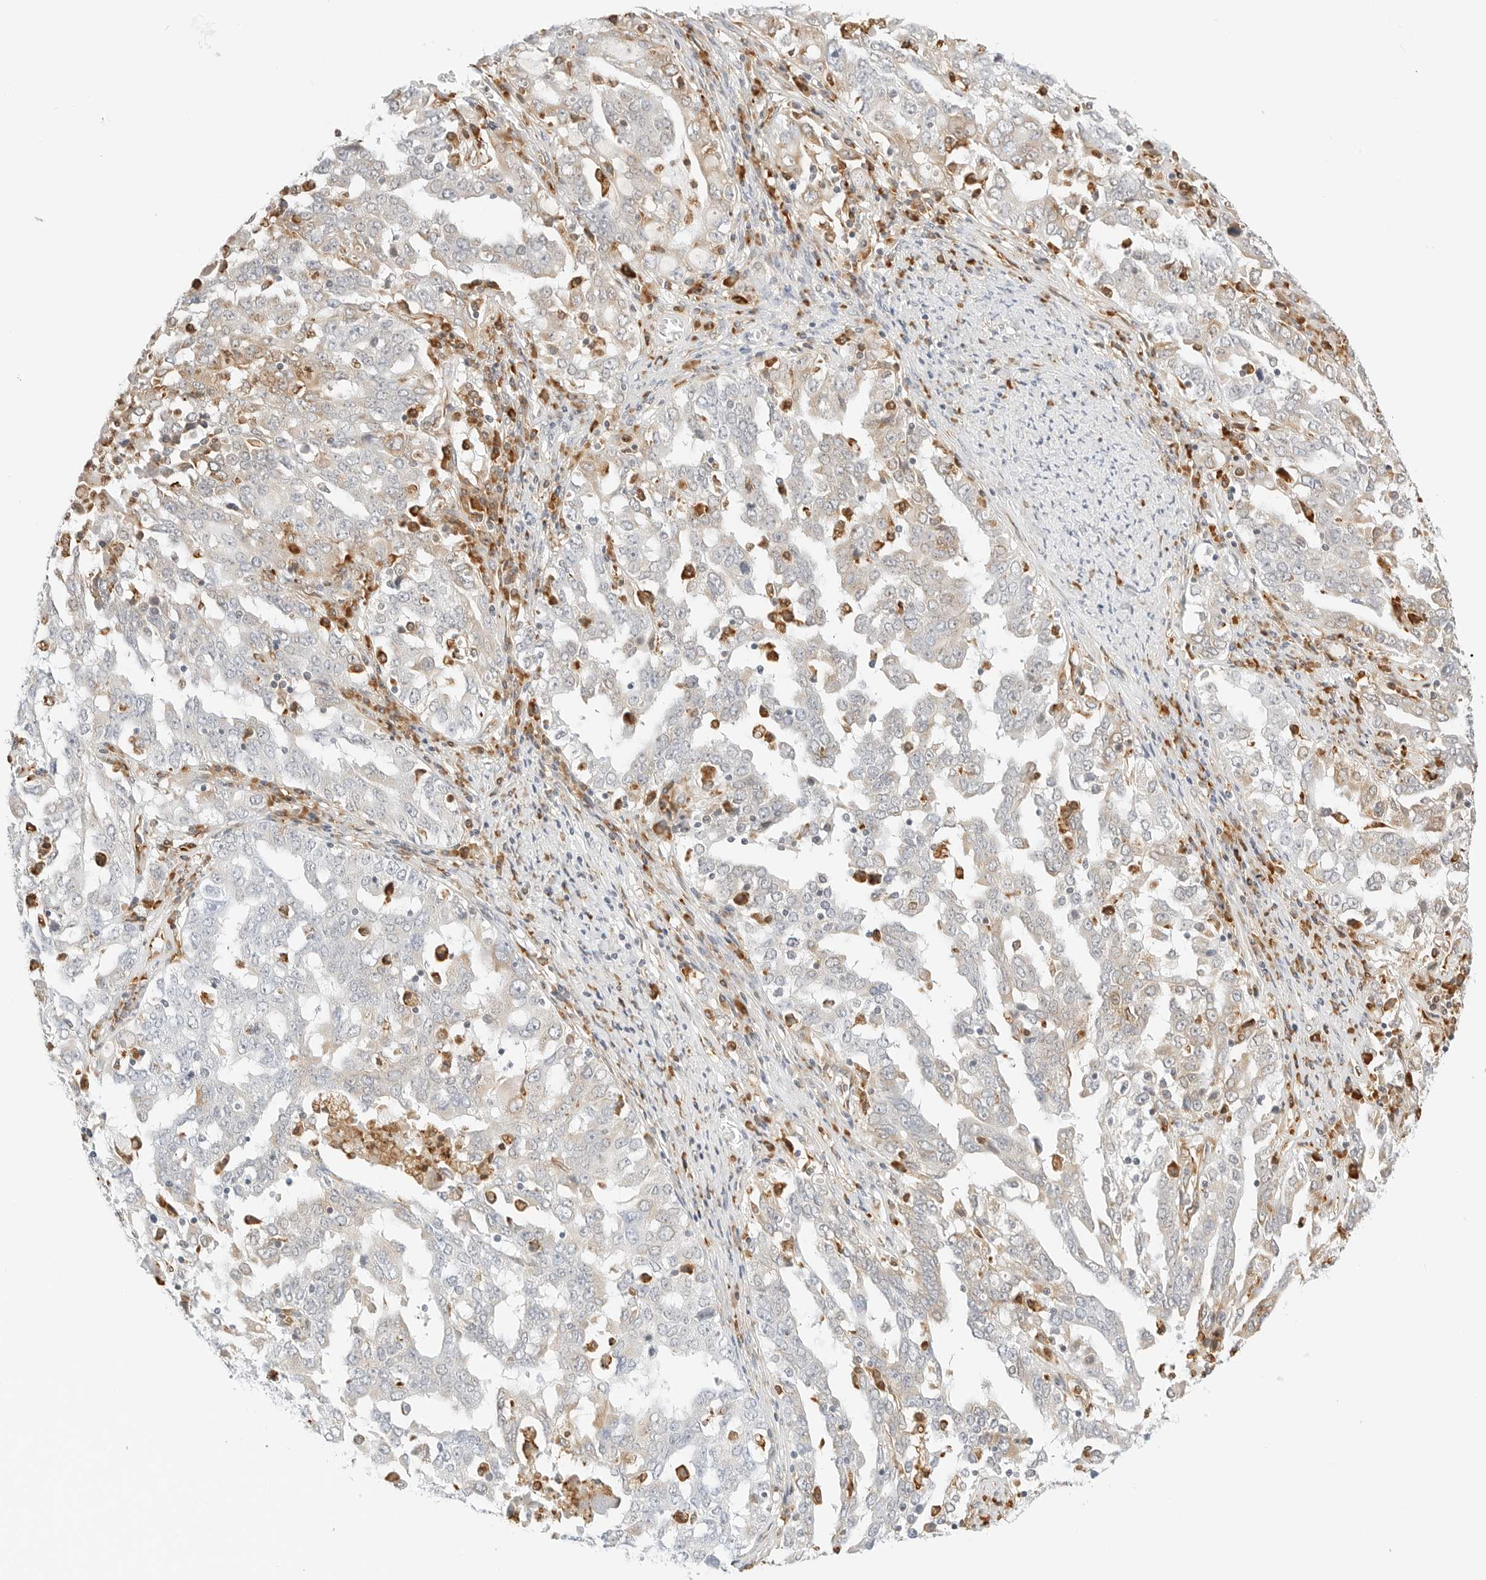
{"staining": {"intensity": "negative", "quantity": "none", "location": "none"}, "tissue": "ovarian cancer", "cell_type": "Tumor cells", "image_type": "cancer", "snomed": [{"axis": "morphology", "description": "Carcinoma, endometroid"}, {"axis": "topography", "description": "Ovary"}], "caption": "High magnification brightfield microscopy of ovarian endometroid carcinoma stained with DAB (brown) and counterstained with hematoxylin (blue): tumor cells show no significant staining. The staining was performed using DAB to visualize the protein expression in brown, while the nuclei were stained in blue with hematoxylin (Magnification: 20x).", "gene": "THEM4", "patient": {"sex": "female", "age": 62}}